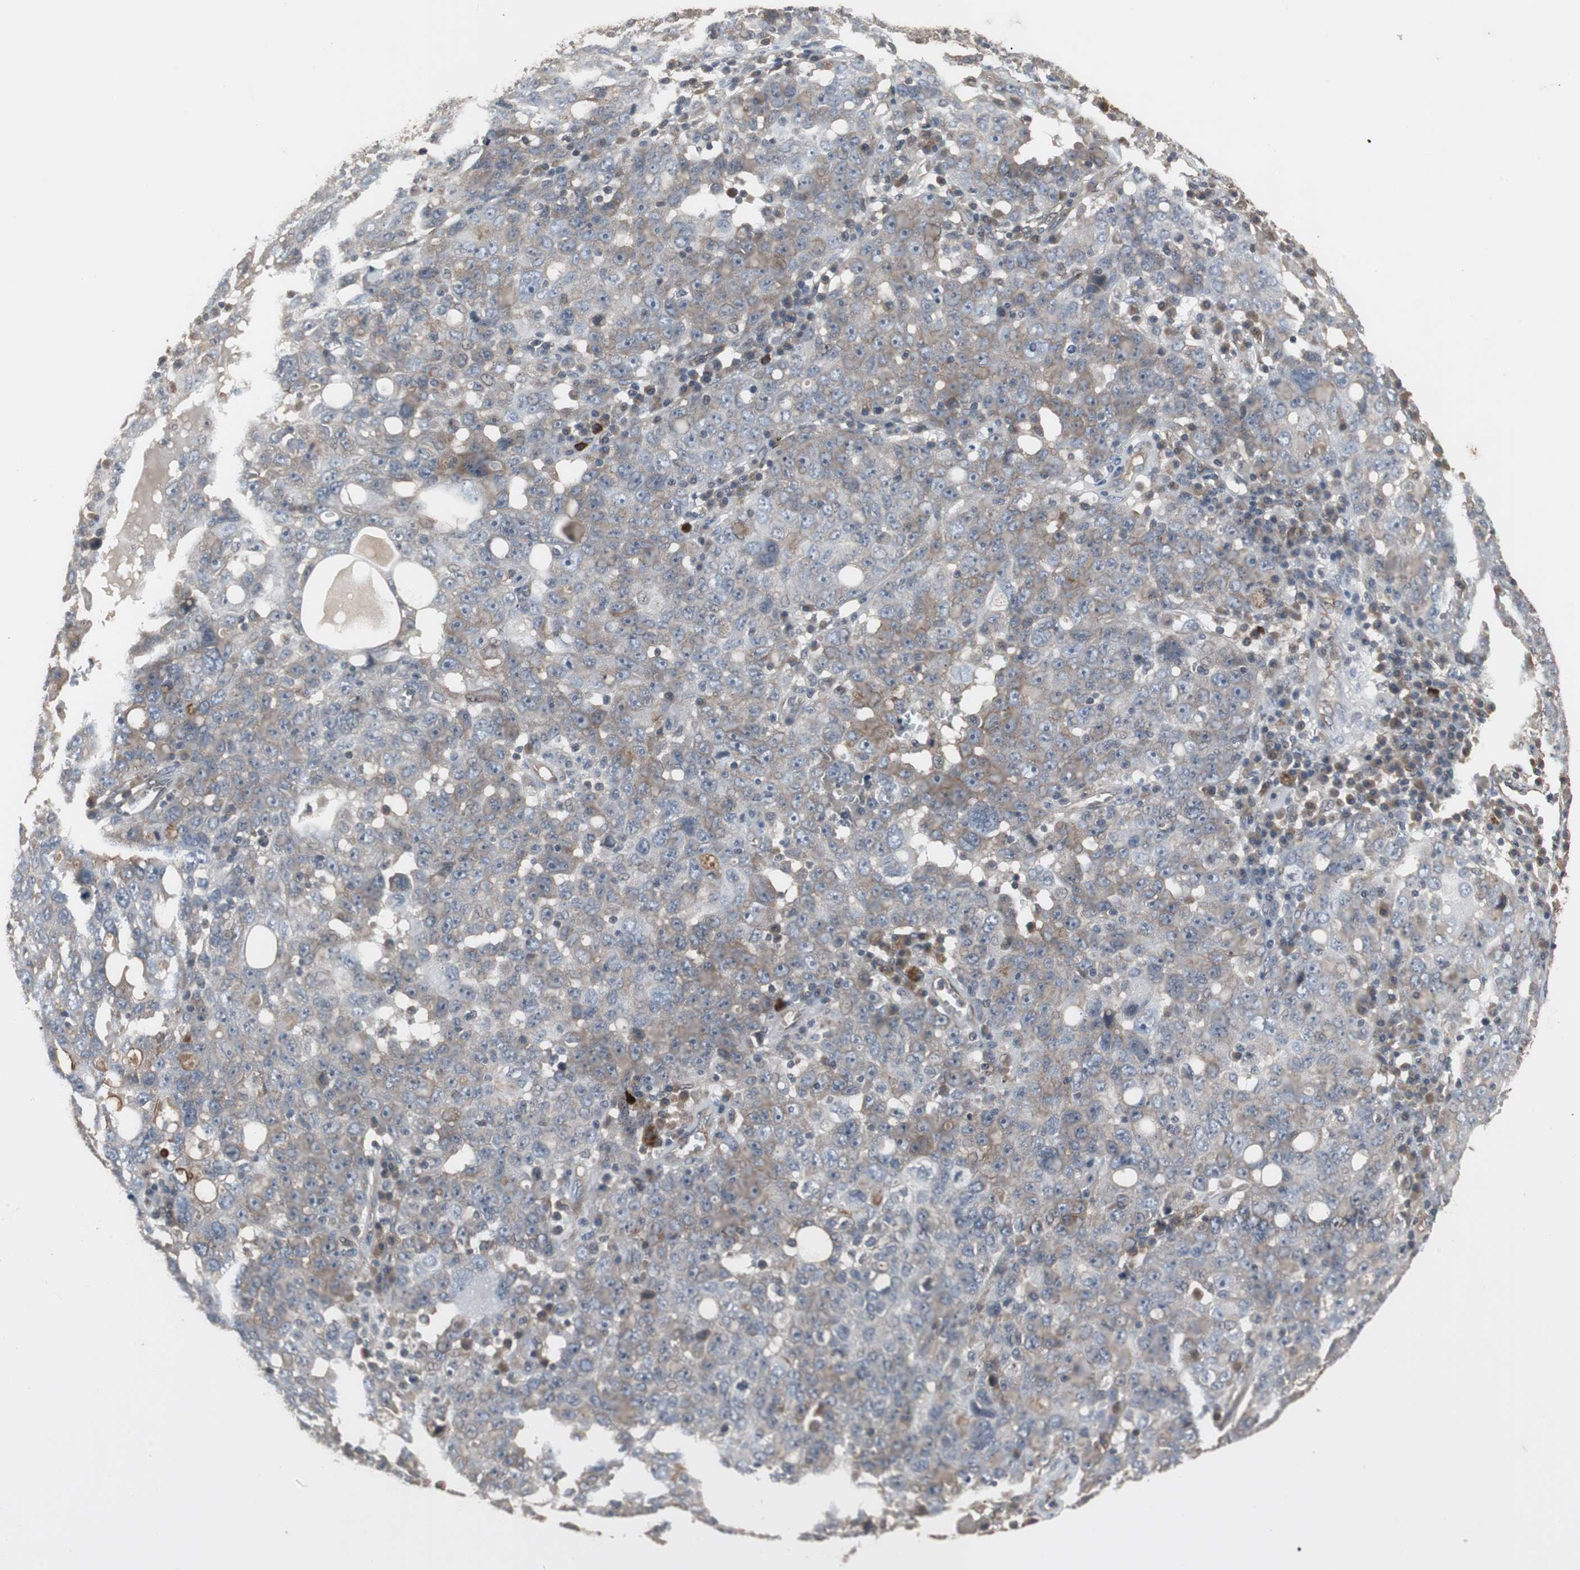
{"staining": {"intensity": "weak", "quantity": "25%-75%", "location": "cytoplasmic/membranous"}, "tissue": "ovarian cancer", "cell_type": "Tumor cells", "image_type": "cancer", "snomed": [{"axis": "morphology", "description": "Carcinoma, endometroid"}, {"axis": "topography", "description": "Ovary"}], "caption": "Immunohistochemistry (IHC) image of neoplastic tissue: ovarian endometroid carcinoma stained using immunohistochemistry demonstrates low levels of weak protein expression localized specifically in the cytoplasmic/membranous of tumor cells, appearing as a cytoplasmic/membranous brown color.", "gene": "ATP2B2", "patient": {"sex": "female", "age": 62}}